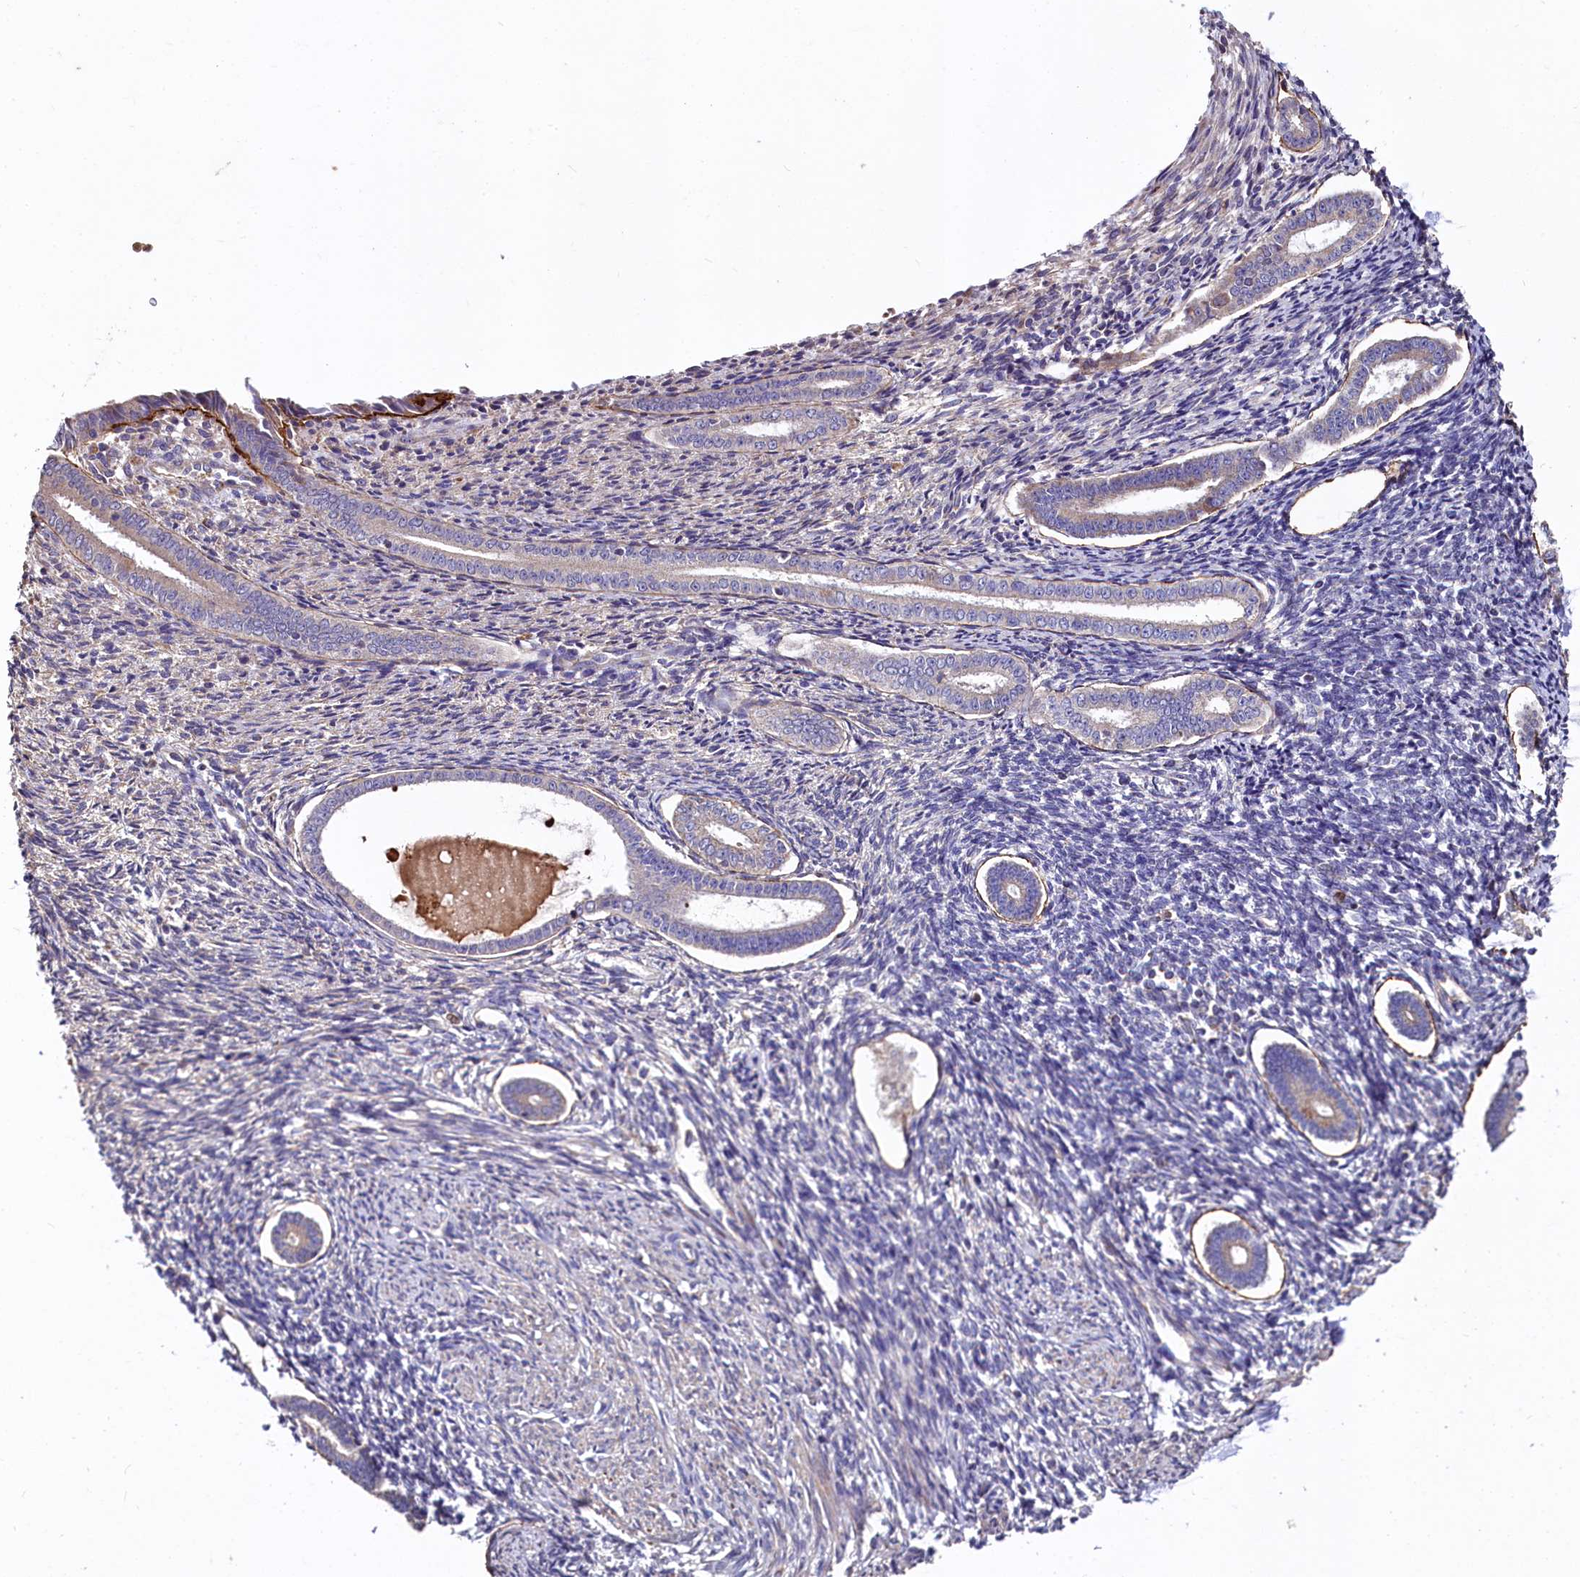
{"staining": {"intensity": "negative", "quantity": "none", "location": "none"}, "tissue": "endometrium", "cell_type": "Cells in endometrial stroma", "image_type": "normal", "snomed": [{"axis": "morphology", "description": "Normal tissue, NOS"}, {"axis": "topography", "description": "Endometrium"}], "caption": "This is a histopathology image of immunohistochemistry staining of unremarkable endometrium, which shows no expression in cells in endometrial stroma.", "gene": "SPRYD3", "patient": {"sex": "female", "age": 56}}